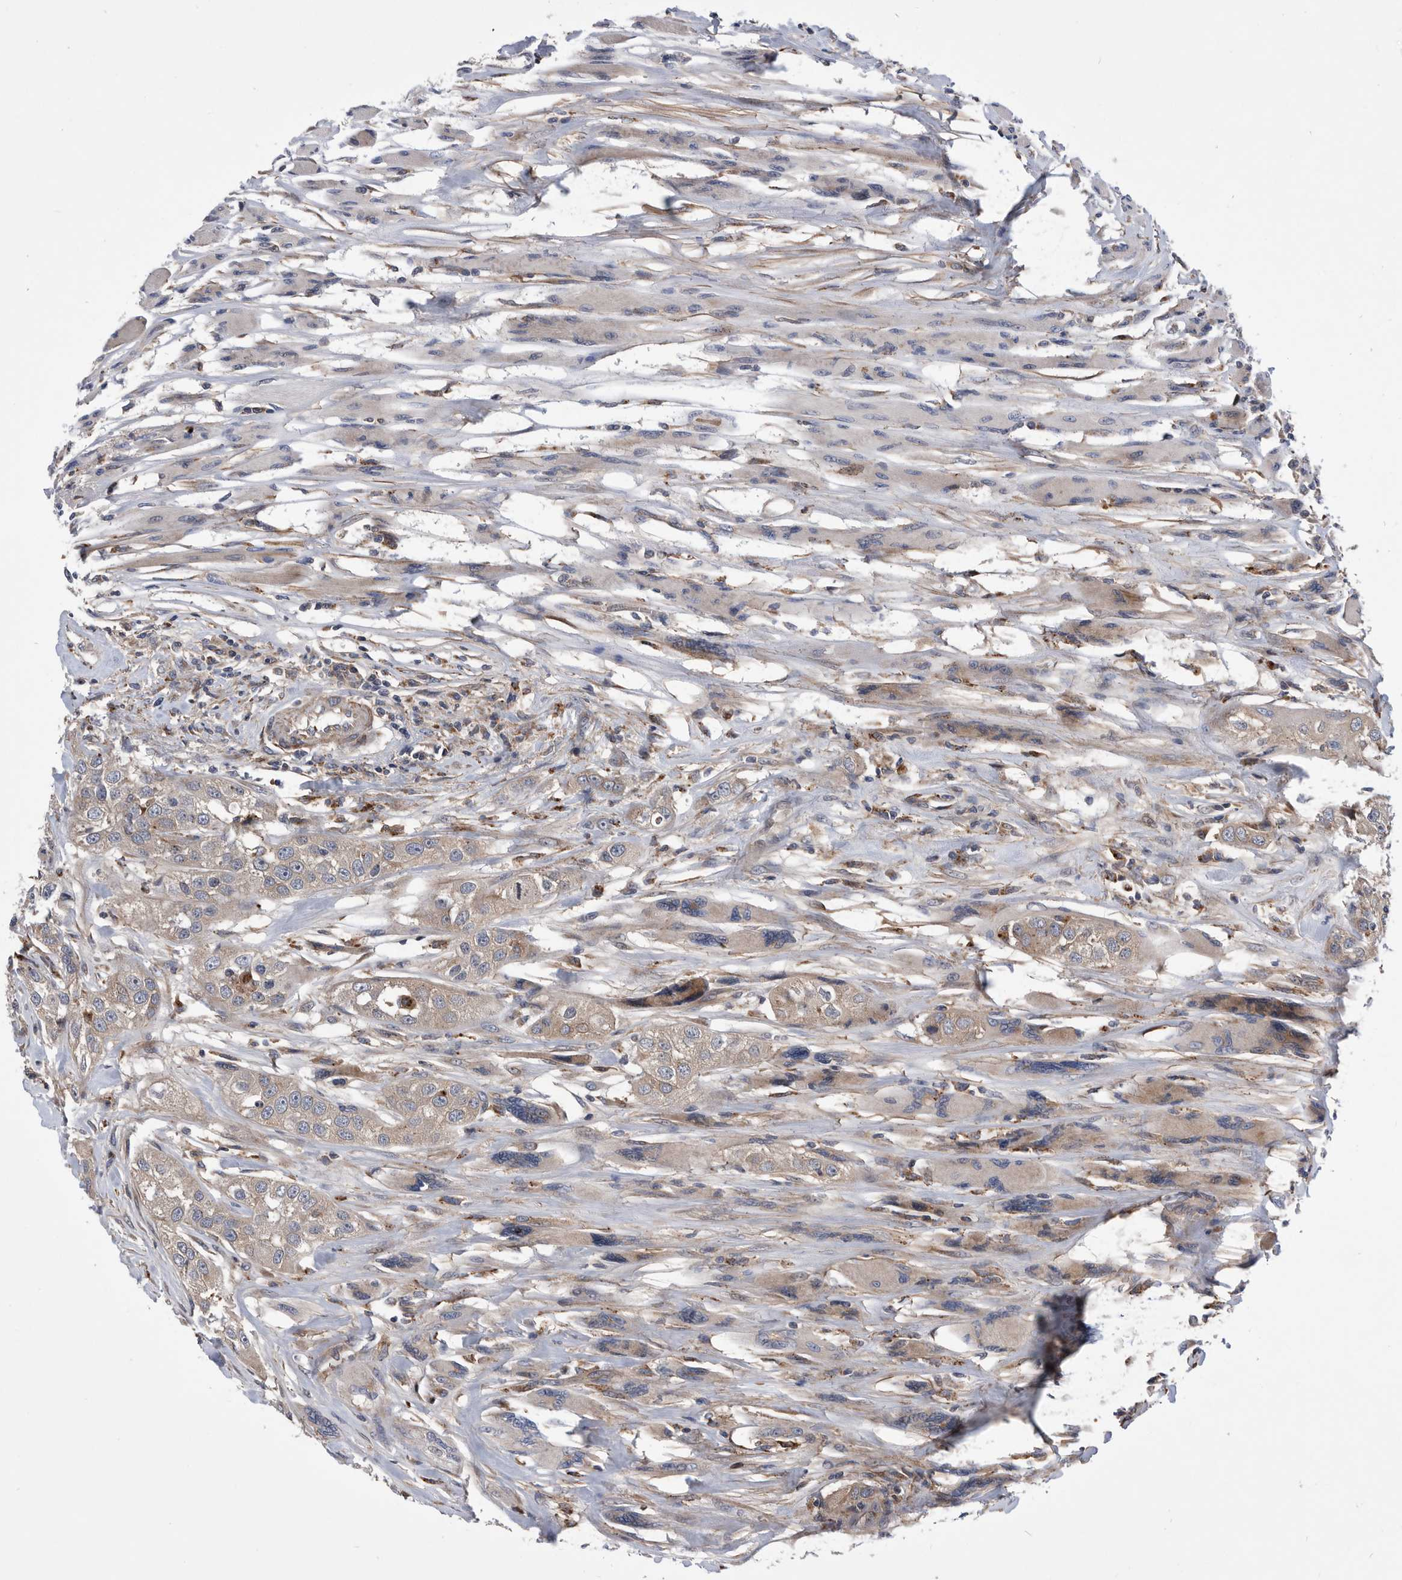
{"staining": {"intensity": "weak", "quantity": "<25%", "location": "cytoplasmic/membranous"}, "tissue": "head and neck cancer", "cell_type": "Tumor cells", "image_type": "cancer", "snomed": [{"axis": "morphology", "description": "Normal tissue, NOS"}, {"axis": "morphology", "description": "Squamous cell carcinoma, NOS"}, {"axis": "topography", "description": "Skeletal muscle"}, {"axis": "topography", "description": "Head-Neck"}], "caption": "Head and neck cancer (squamous cell carcinoma) was stained to show a protein in brown. There is no significant positivity in tumor cells.", "gene": "BAIAP3", "patient": {"sex": "male", "age": 51}}